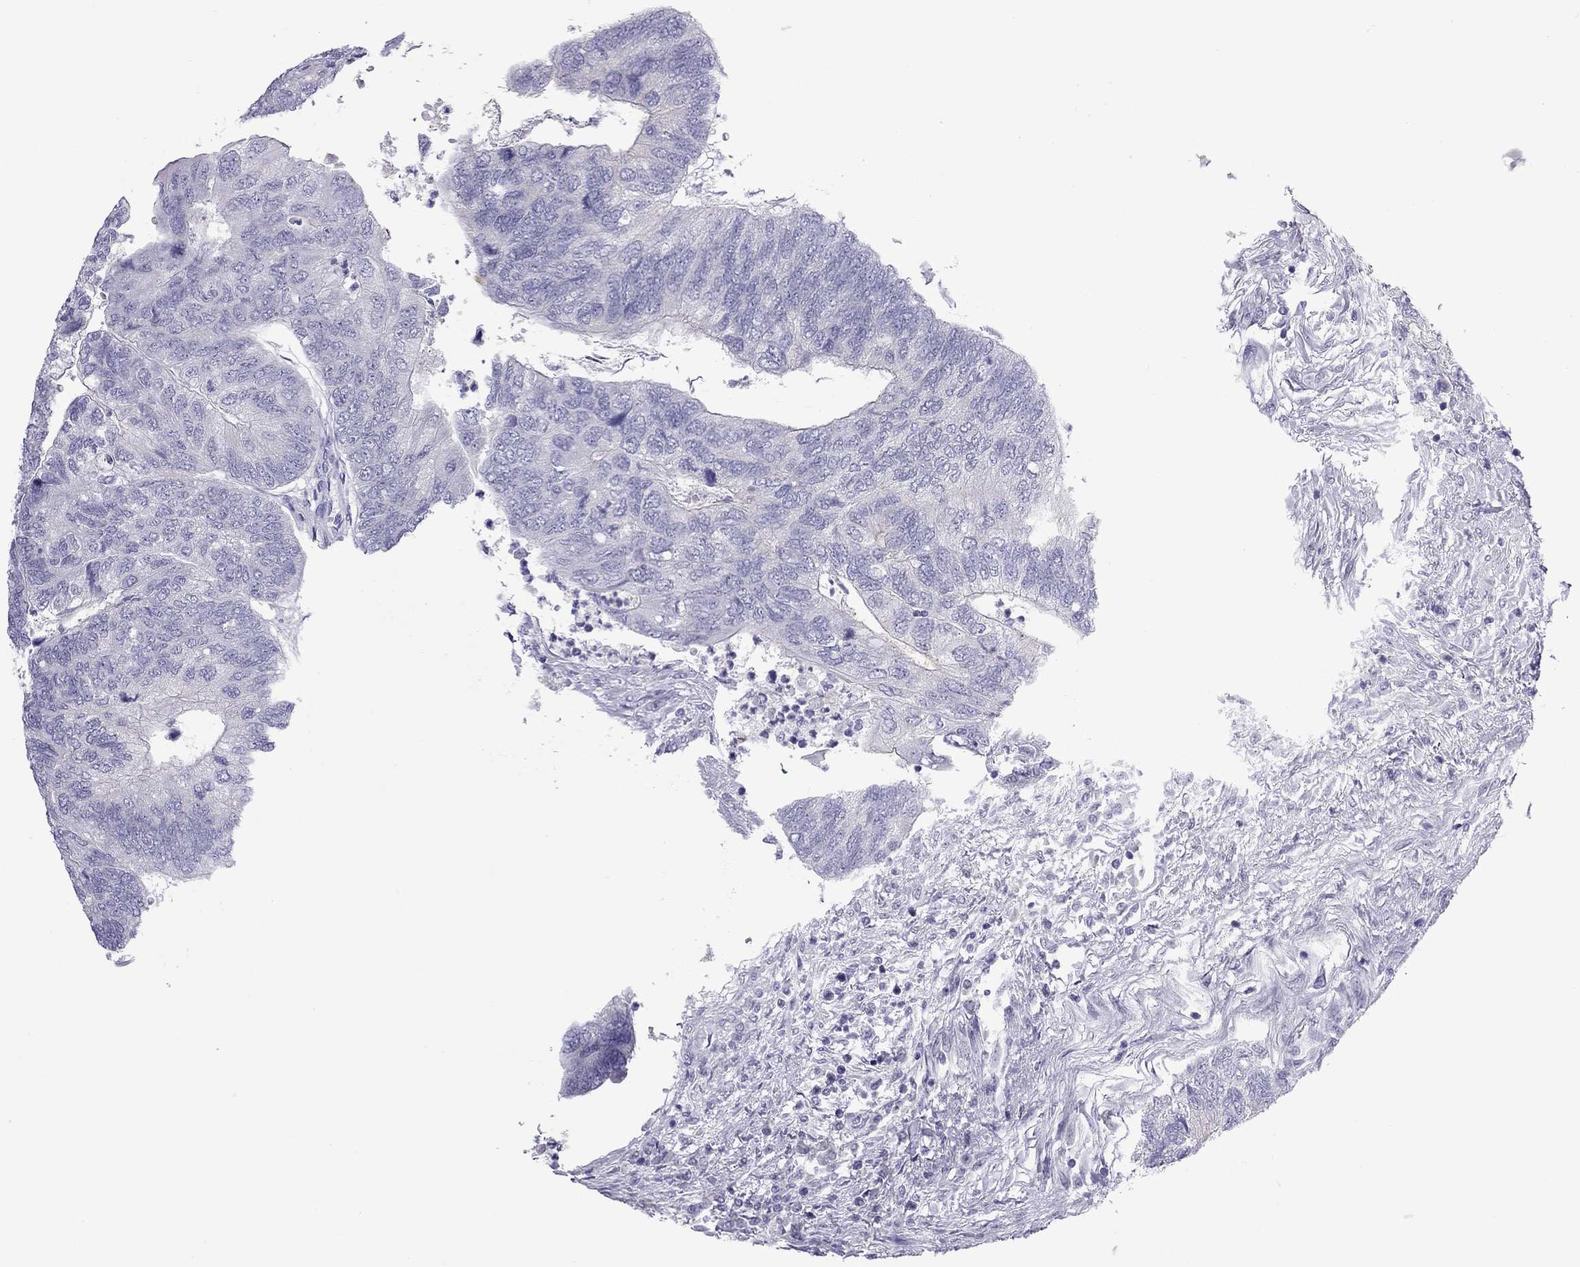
{"staining": {"intensity": "negative", "quantity": "none", "location": "none"}, "tissue": "colorectal cancer", "cell_type": "Tumor cells", "image_type": "cancer", "snomed": [{"axis": "morphology", "description": "Adenocarcinoma, NOS"}, {"axis": "topography", "description": "Colon"}], "caption": "This is a micrograph of immunohistochemistry (IHC) staining of adenocarcinoma (colorectal), which shows no expression in tumor cells.", "gene": "TEX14", "patient": {"sex": "female", "age": 67}}